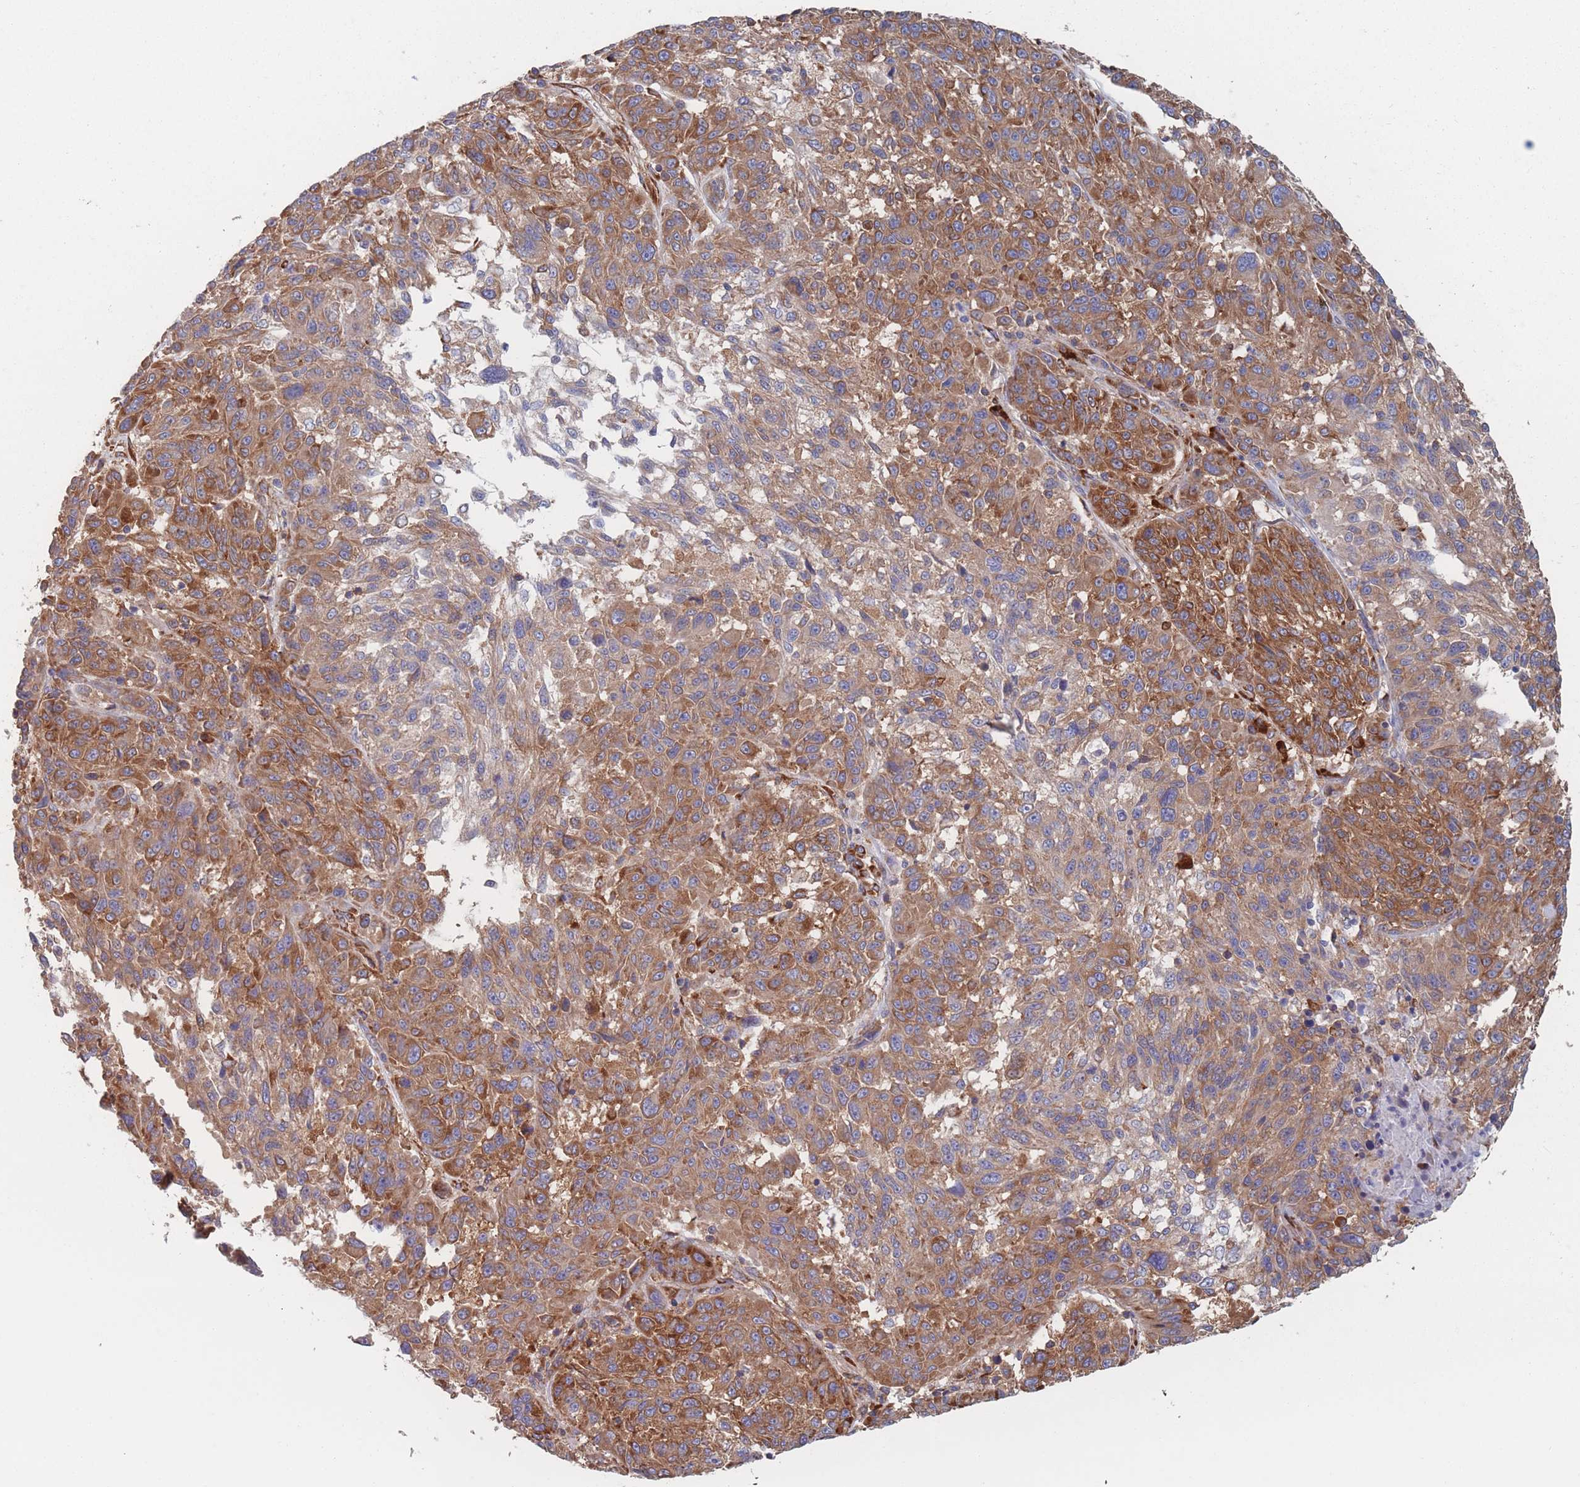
{"staining": {"intensity": "moderate", "quantity": ">75%", "location": "cytoplasmic/membranous"}, "tissue": "melanoma", "cell_type": "Tumor cells", "image_type": "cancer", "snomed": [{"axis": "morphology", "description": "Malignant melanoma, NOS"}, {"axis": "topography", "description": "Skin"}], "caption": "Brown immunohistochemical staining in malignant melanoma exhibits moderate cytoplasmic/membranous staining in approximately >75% of tumor cells. The protein is shown in brown color, while the nuclei are stained blue.", "gene": "EEF1B2", "patient": {"sex": "male", "age": 53}}